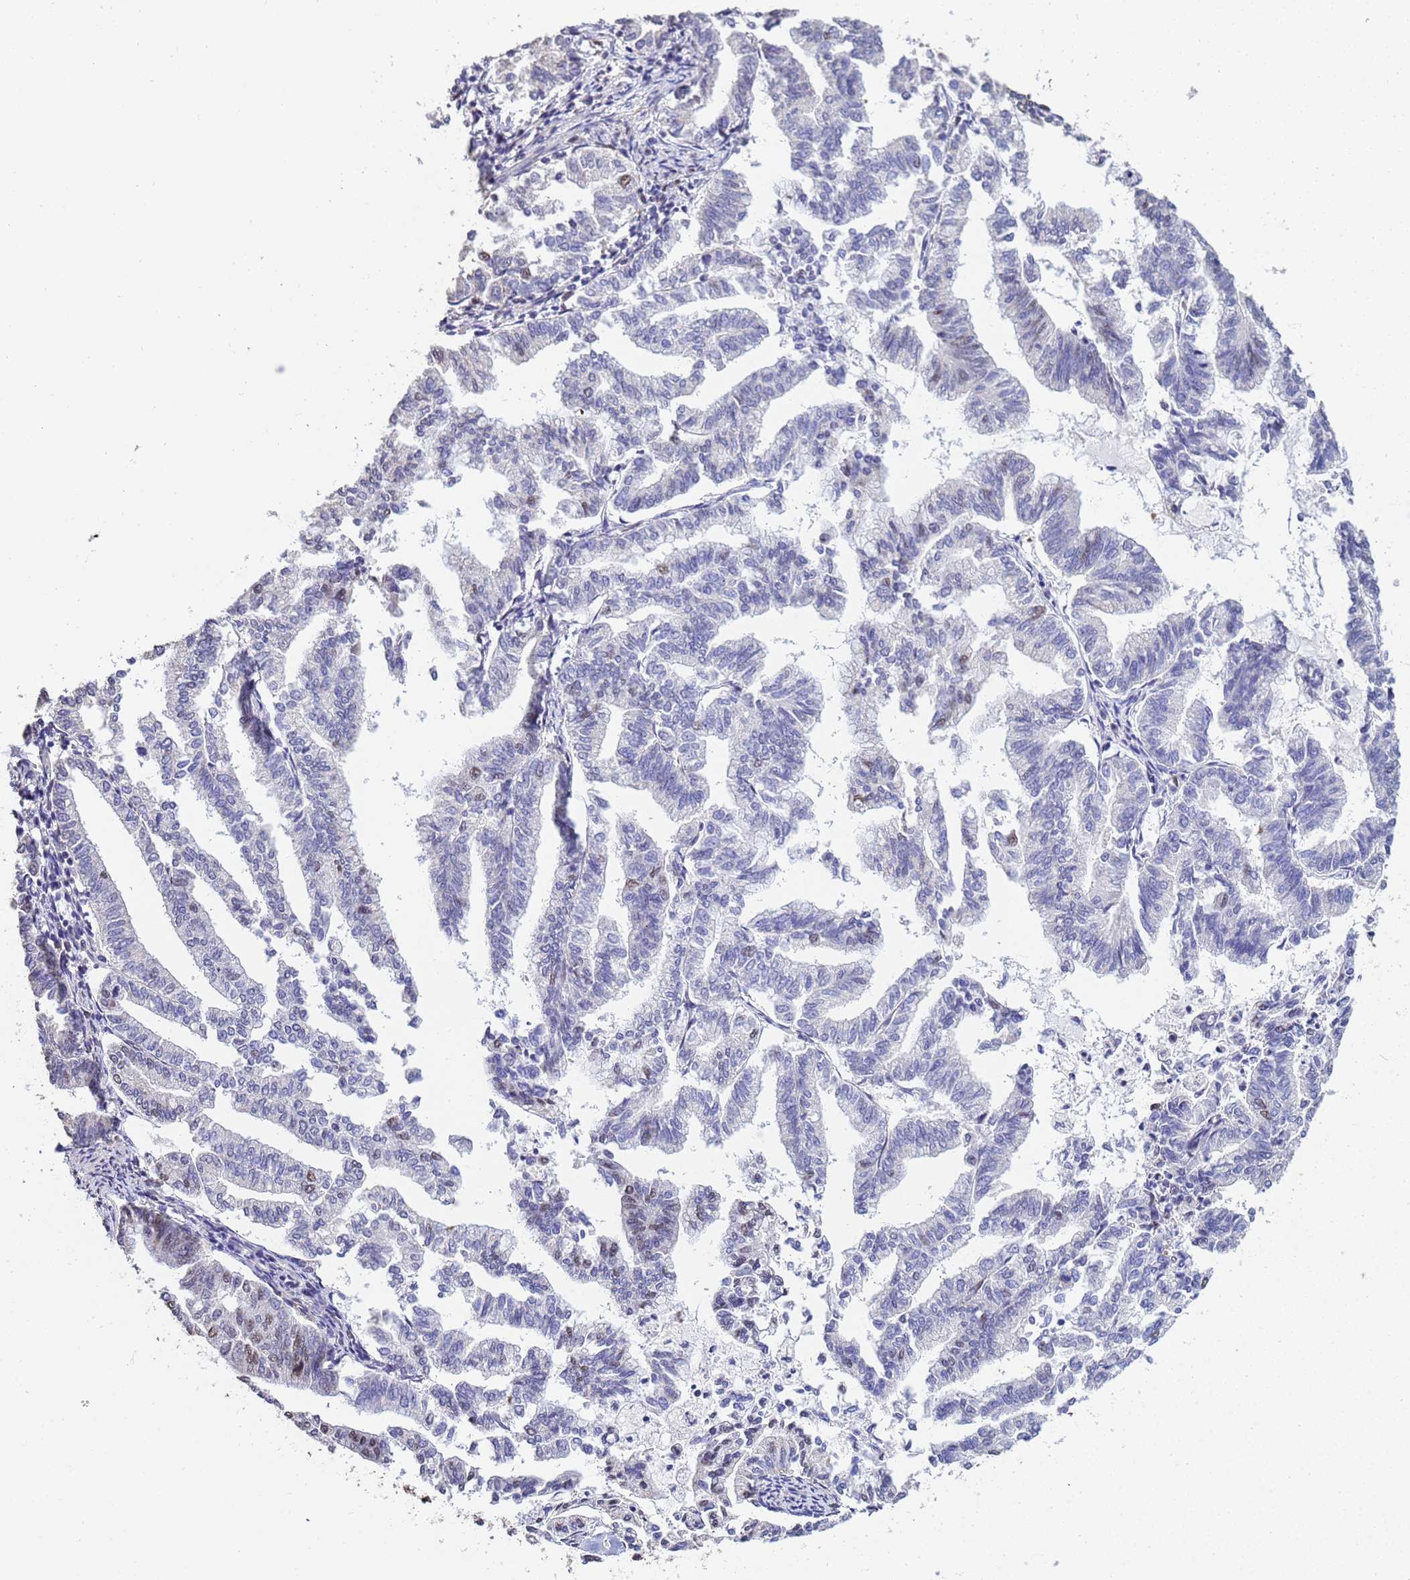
{"staining": {"intensity": "negative", "quantity": "none", "location": "none"}, "tissue": "endometrial cancer", "cell_type": "Tumor cells", "image_type": "cancer", "snomed": [{"axis": "morphology", "description": "Adenocarcinoma, NOS"}, {"axis": "topography", "description": "Endometrium"}], "caption": "IHC micrograph of neoplastic tissue: human endometrial cancer stained with DAB (3,3'-diaminobenzidine) shows no significant protein expression in tumor cells.", "gene": "TRIP6", "patient": {"sex": "female", "age": 79}}